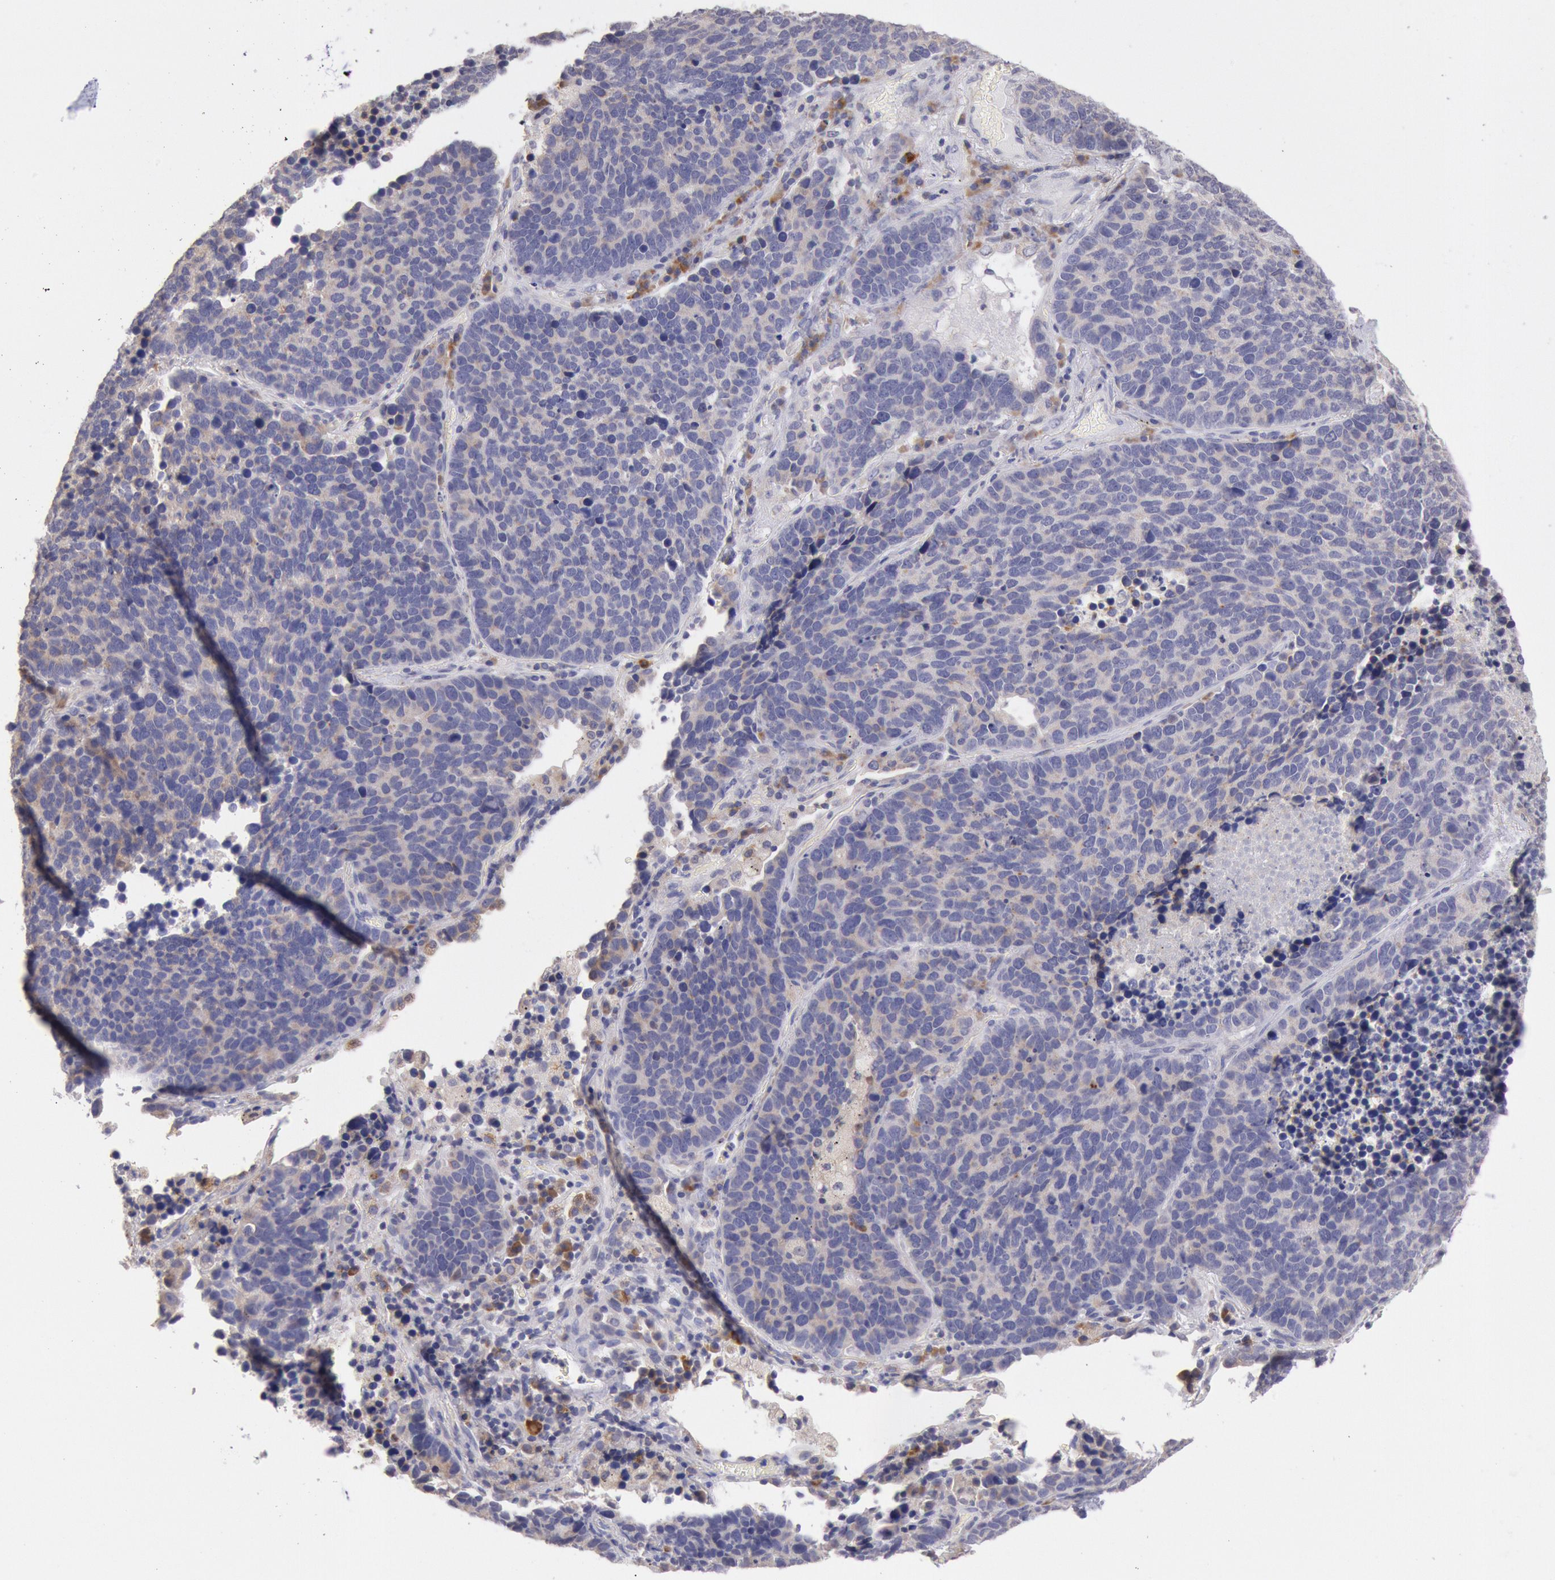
{"staining": {"intensity": "negative", "quantity": "none", "location": "none"}, "tissue": "lung cancer", "cell_type": "Tumor cells", "image_type": "cancer", "snomed": [{"axis": "morphology", "description": "Neoplasm, malignant, NOS"}, {"axis": "topography", "description": "Lung"}], "caption": "The immunohistochemistry (IHC) image has no significant positivity in tumor cells of lung cancer (malignant neoplasm) tissue. (DAB (3,3'-diaminobenzidine) IHC with hematoxylin counter stain).", "gene": "GAL3ST1", "patient": {"sex": "female", "age": 75}}